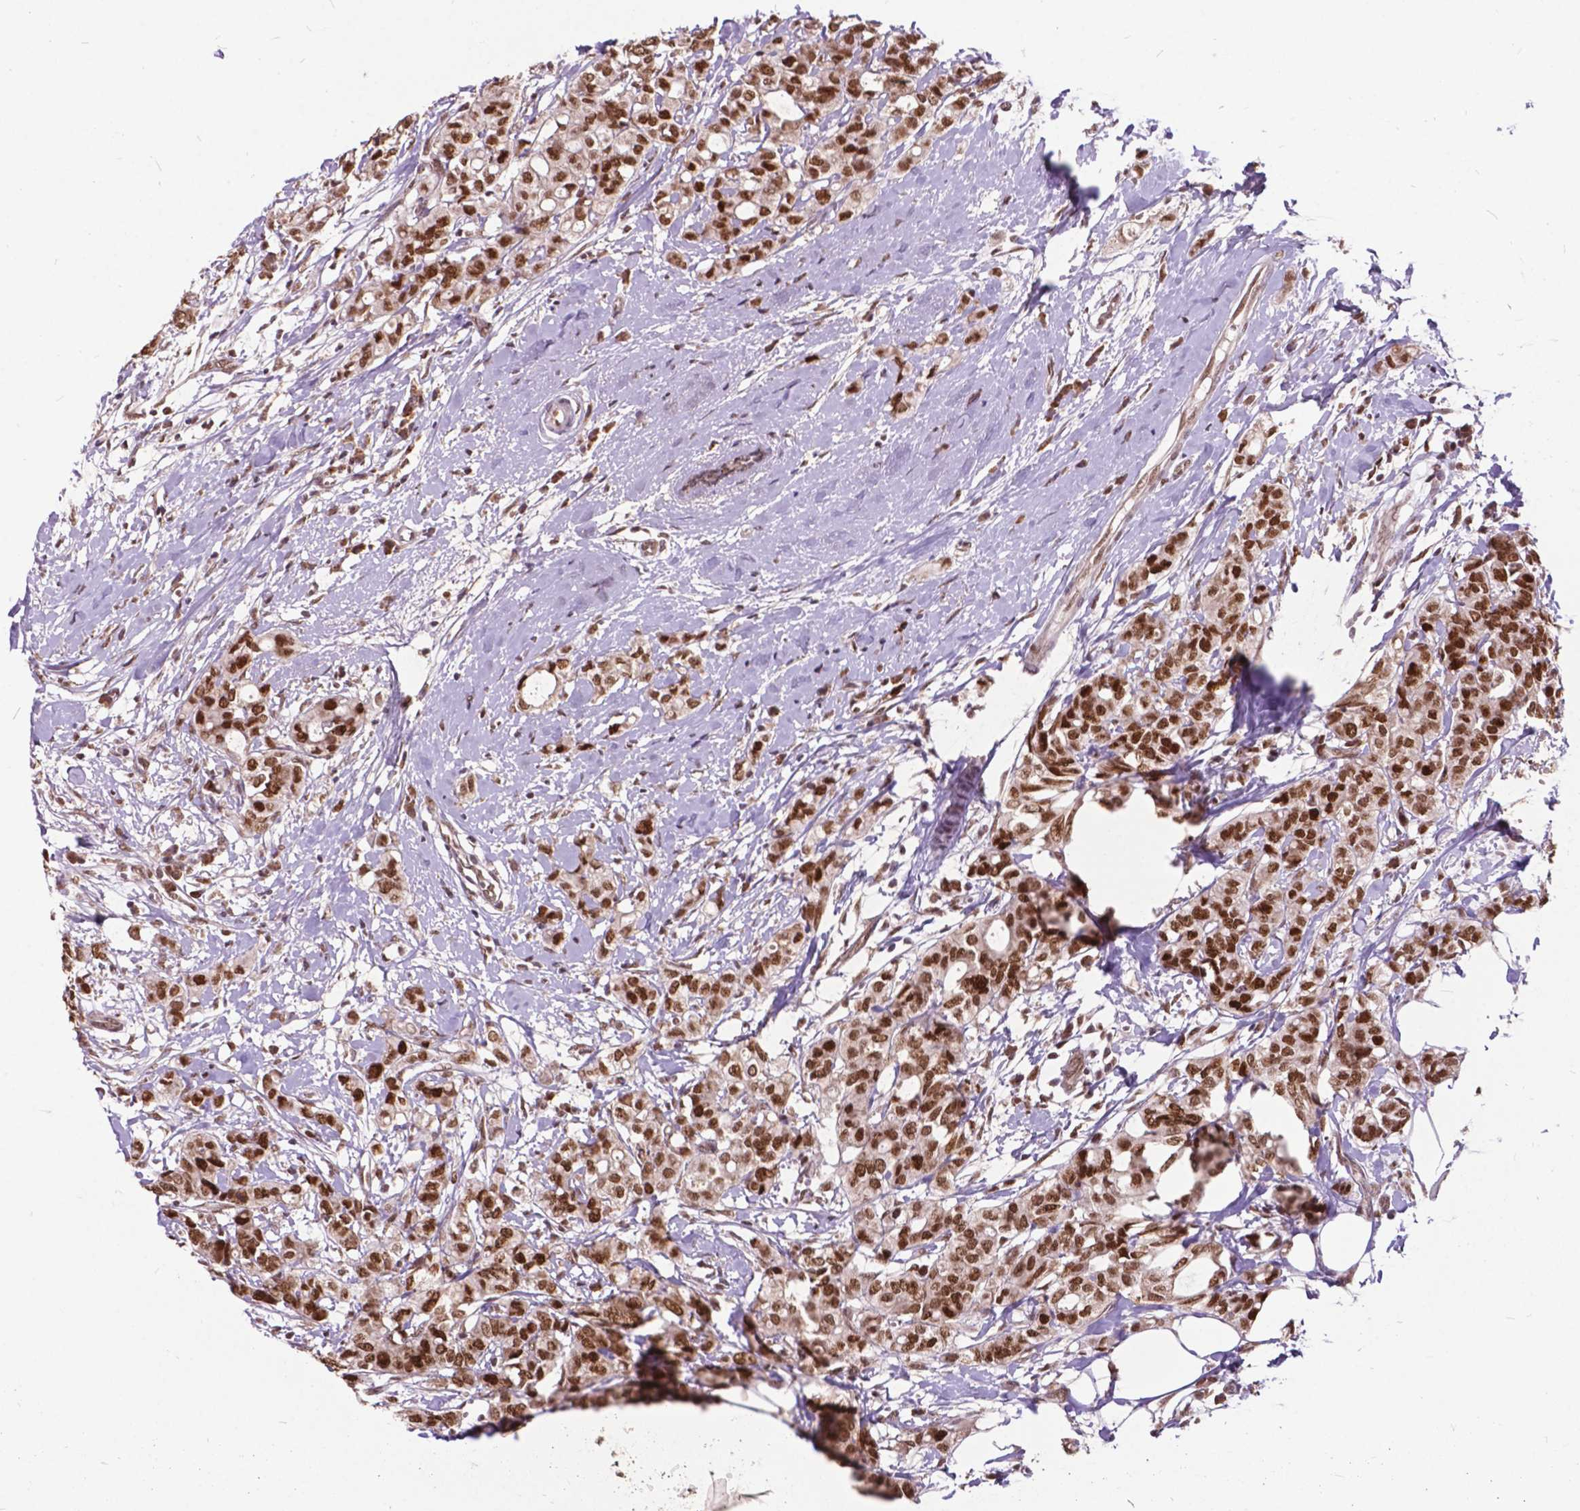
{"staining": {"intensity": "strong", "quantity": ">75%", "location": "cytoplasmic/membranous,nuclear"}, "tissue": "breast cancer", "cell_type": "Tumor cells", "image_type": "cancer", "snomed": [{"axis": "morphology", "description": "Duct carcinoma"}, {"axis": "topography", "description": "Breast"}], "caption": "Immunohistochemistry staining of breast cancer (intraductal carcinoma), which demonstrates high levels of strong cytoplasmic/membranous and nuclear staining in approximately >75% of tumor cells indicating strong cytoplasmic/membranous and nuclear protein staining. The staining was performed using DAB (3,3'-diaminobenzidine) (brown) for protein detection and nuclei were counterstained in hematoxylin (blue).", "gene": "MSH2", "patient": {"sex": "female", "age": 40}}